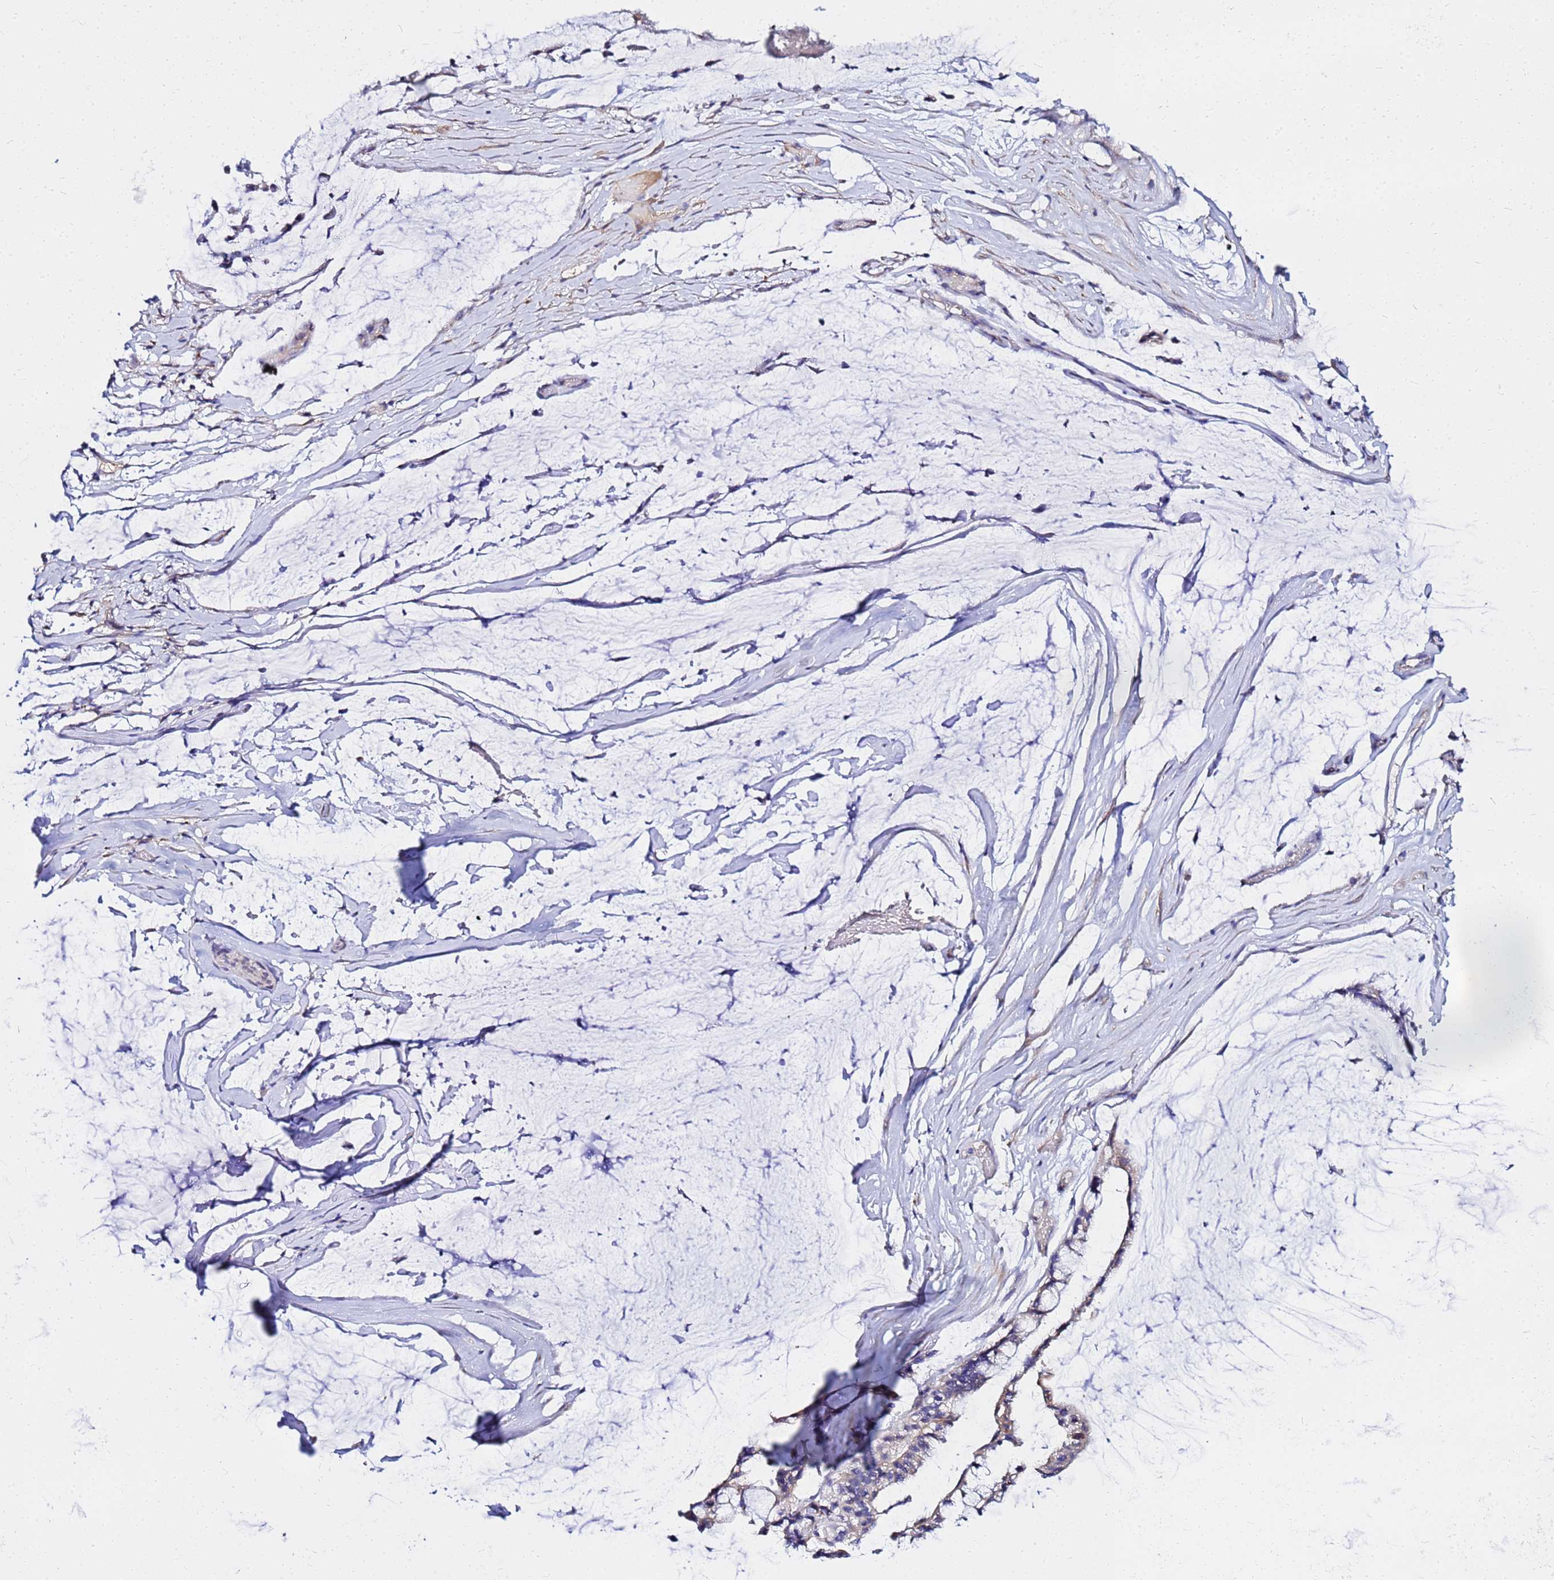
{"staining": {"intensity": "negative", "quantity": "none", "location": "none"}, "tissue": "ovarian cancer", "cell_type": "Tumor cells", "image_type": "cancer", "snomed": [{"axis": "morphology", "description": "Cystadenocarcinoma, mucinous, NOS"}, {"axis": "topography", "description": "Ovary"}], "caption": "A high-resolution photomicrograph shows immunohistochemistry (IHC) staining of ovarian cancer, which reveals no significant expression in tumor cells. Nuclei are stained in blue.", "gene": "HERC5", "patient": {"sex": "female", "age": 39}}